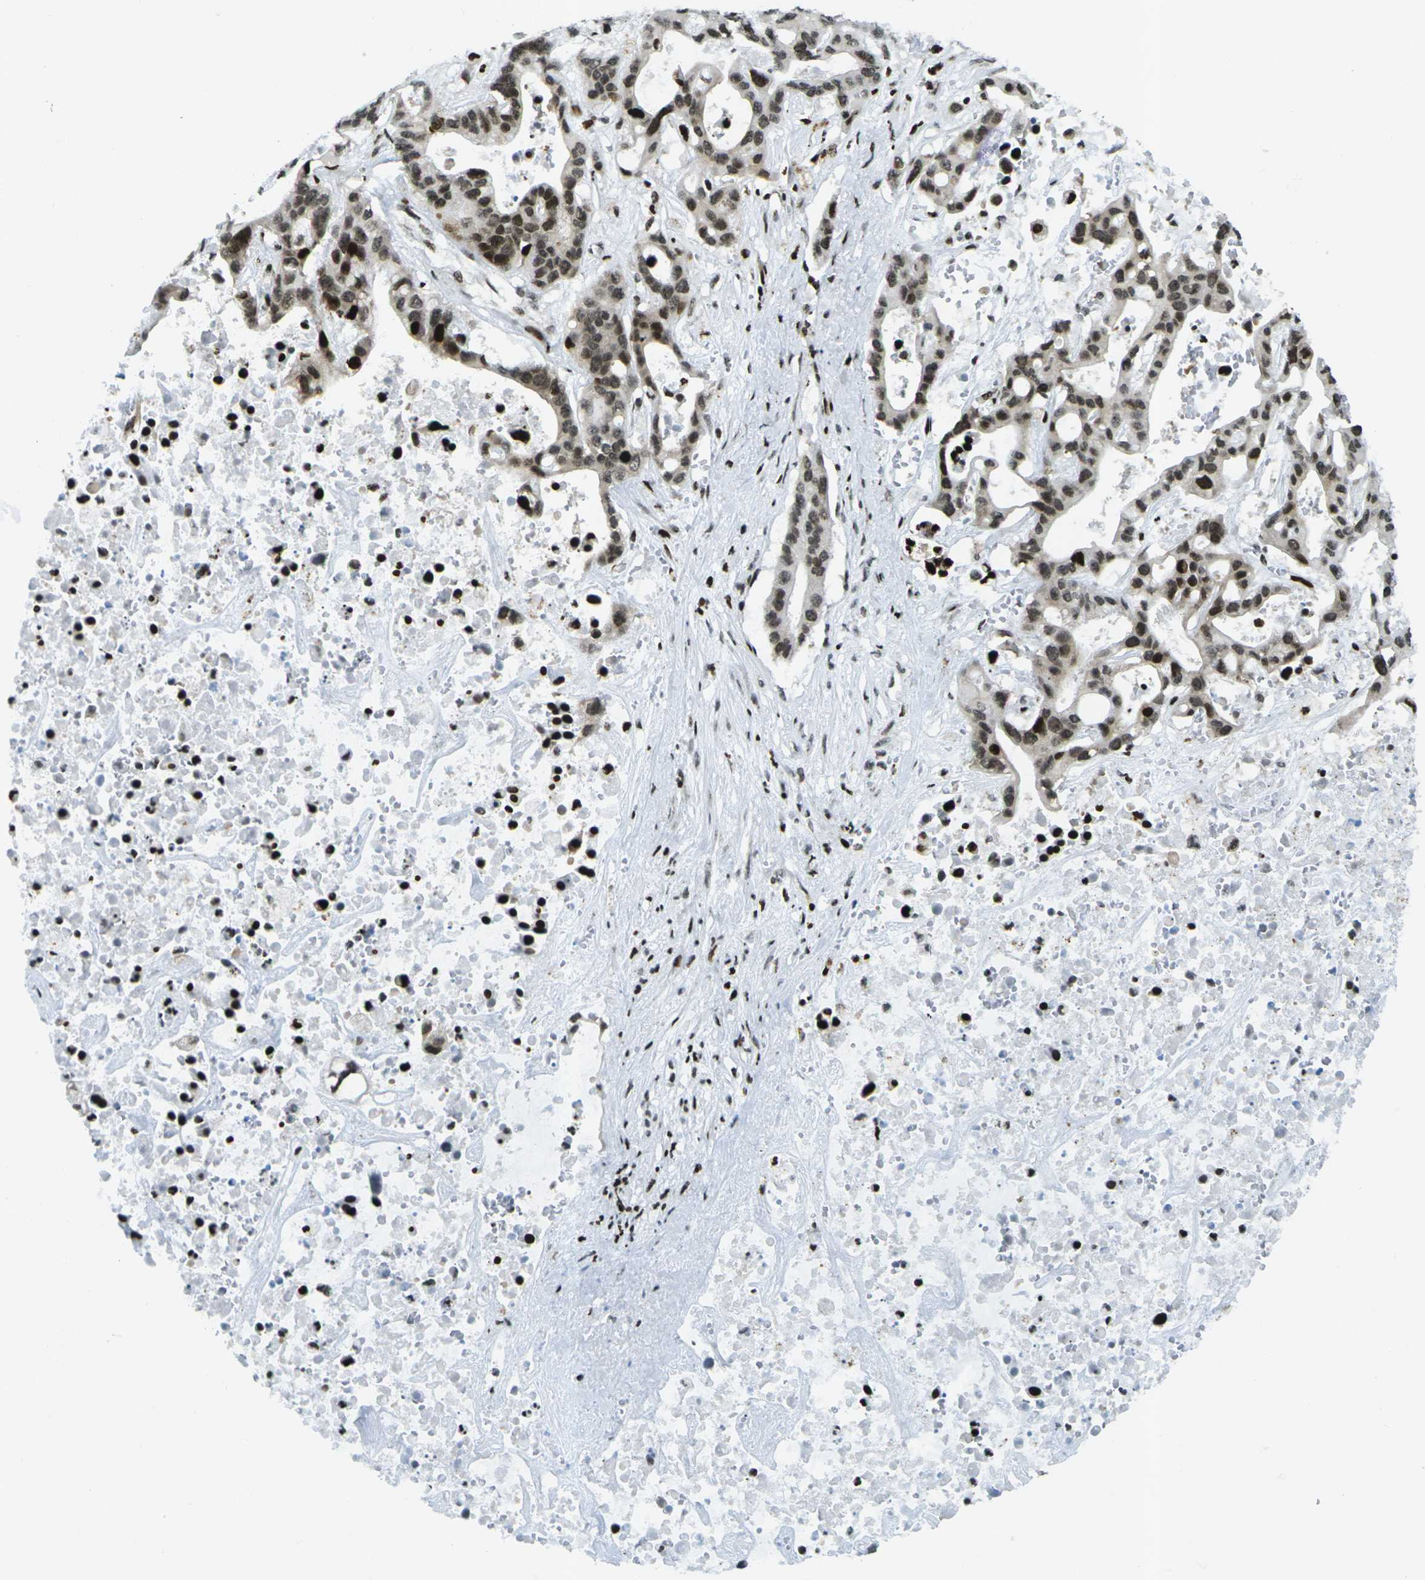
{"staining": {"intensity": "moderate", "quantity": ">75%", "location": "nuclear"}, "tissue": "liver cancer", "cell_type": "Tumor cells", "image_type": "cancer", "snomed": [{"axis": "morphology", "description": "Cholangiocarcinoma"}, {"axis": "topography", "description": "Liver"}], "caption": "About >75% of tumor cells in human liver cholangiocarcinoma display moderate nuclear protein positivity as visualized by brown immunohistochemical staining.", "gene": "H3-3A", "patient": {"sex": "female", "age": 65}}